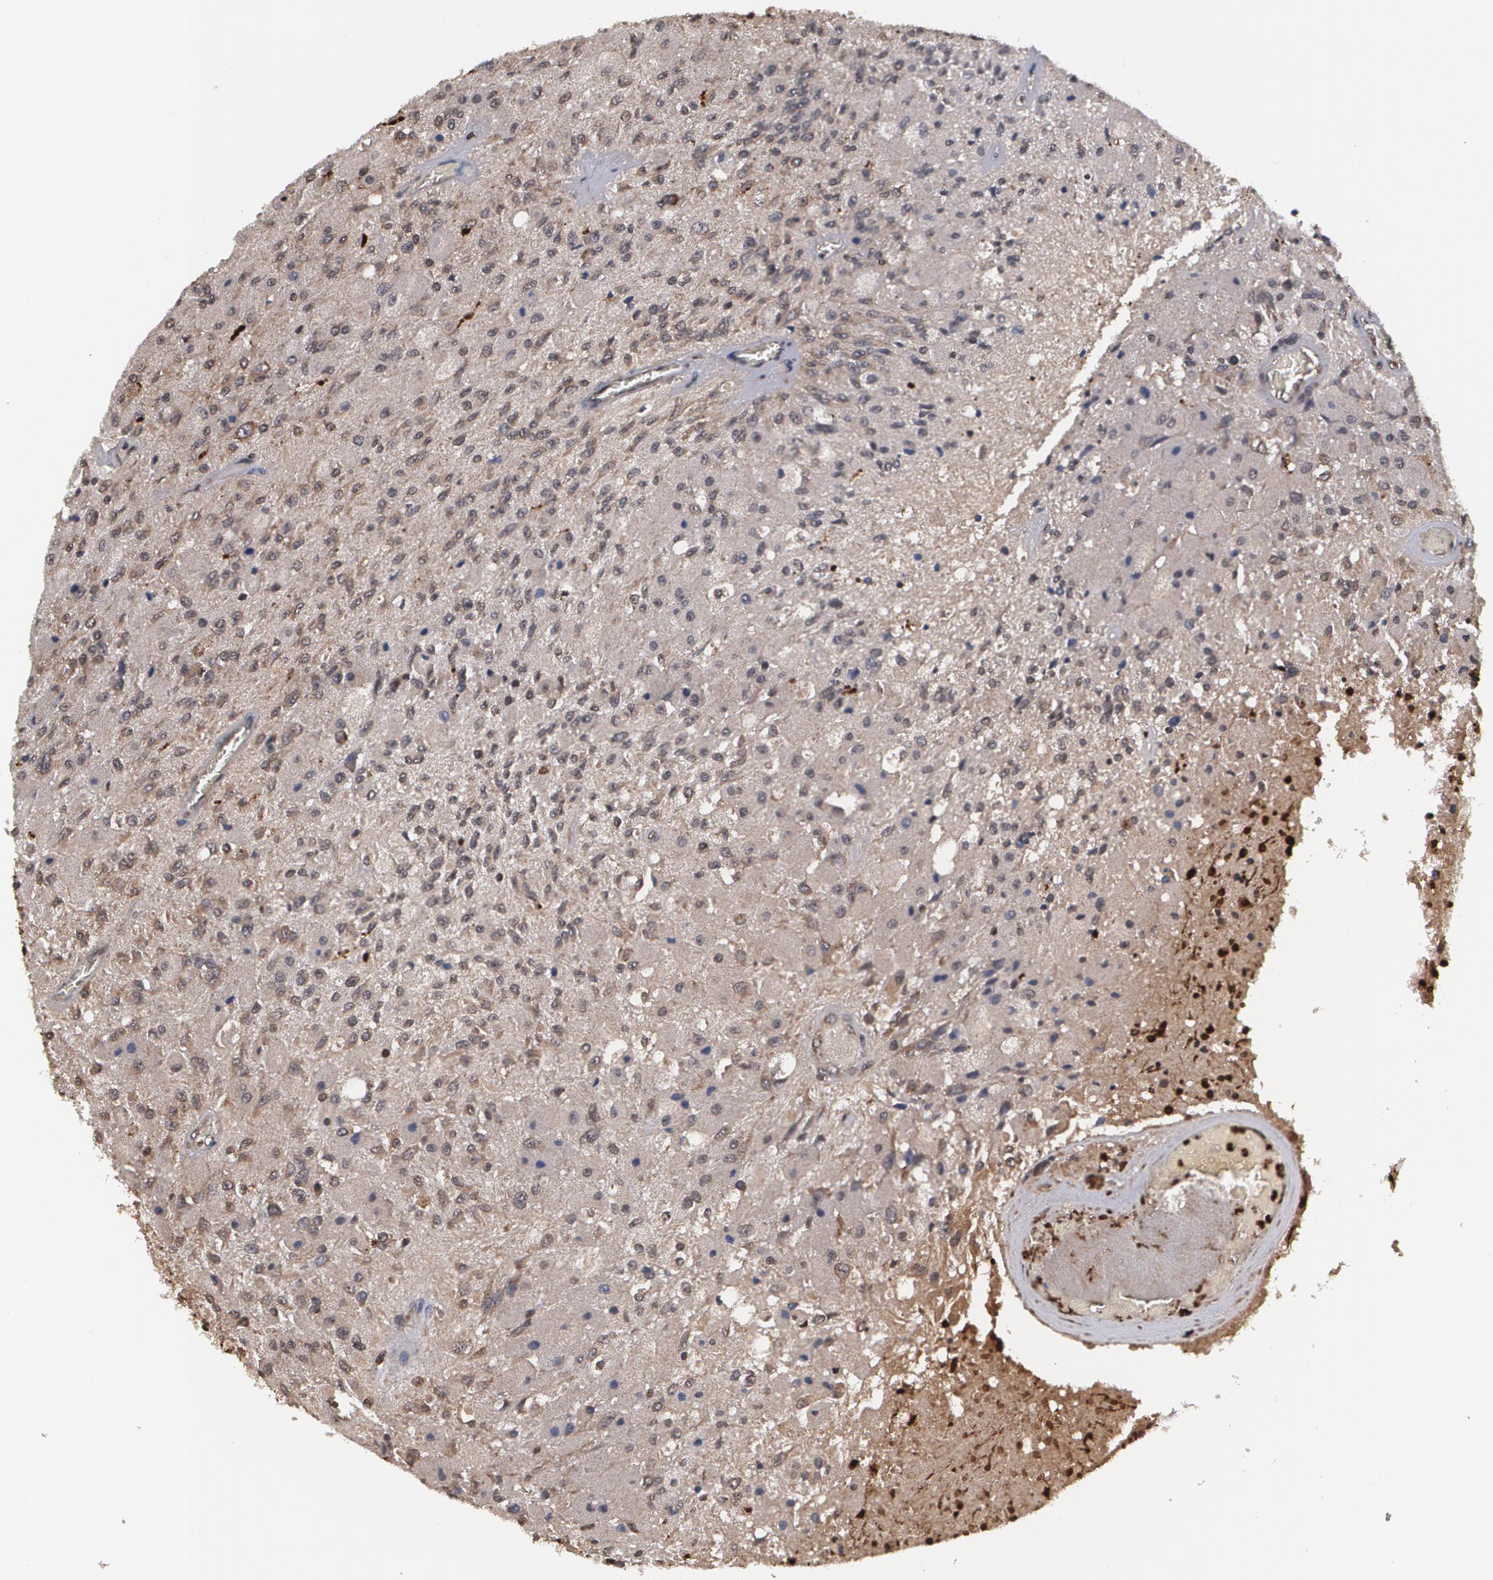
{"staining": {"intensity": "weak", "quantity": "25%-75%", "location": "cytoplasmic/membranous"}, "tissue": "glioma", "cell_type": "Tumor cells", "image_type": "cancer", "snomed": [{"axis": "morphology", "description": "Normal tissue, NOS"}, {"axis": "morphology", "description": "Glioma, malignant, High grade"}, {"axis": "topography", "description": "Cerebral cortex"}], "caption": "A high-resolution micrograph shows immunohistochemistry (IHC) staining of glioma, which exhibits weak cytoplasmic/membranous positivity in approximately 25%-75% of tumor cells.", "gene": "MVP", "patient": {"sex": "male", "age": 77}}